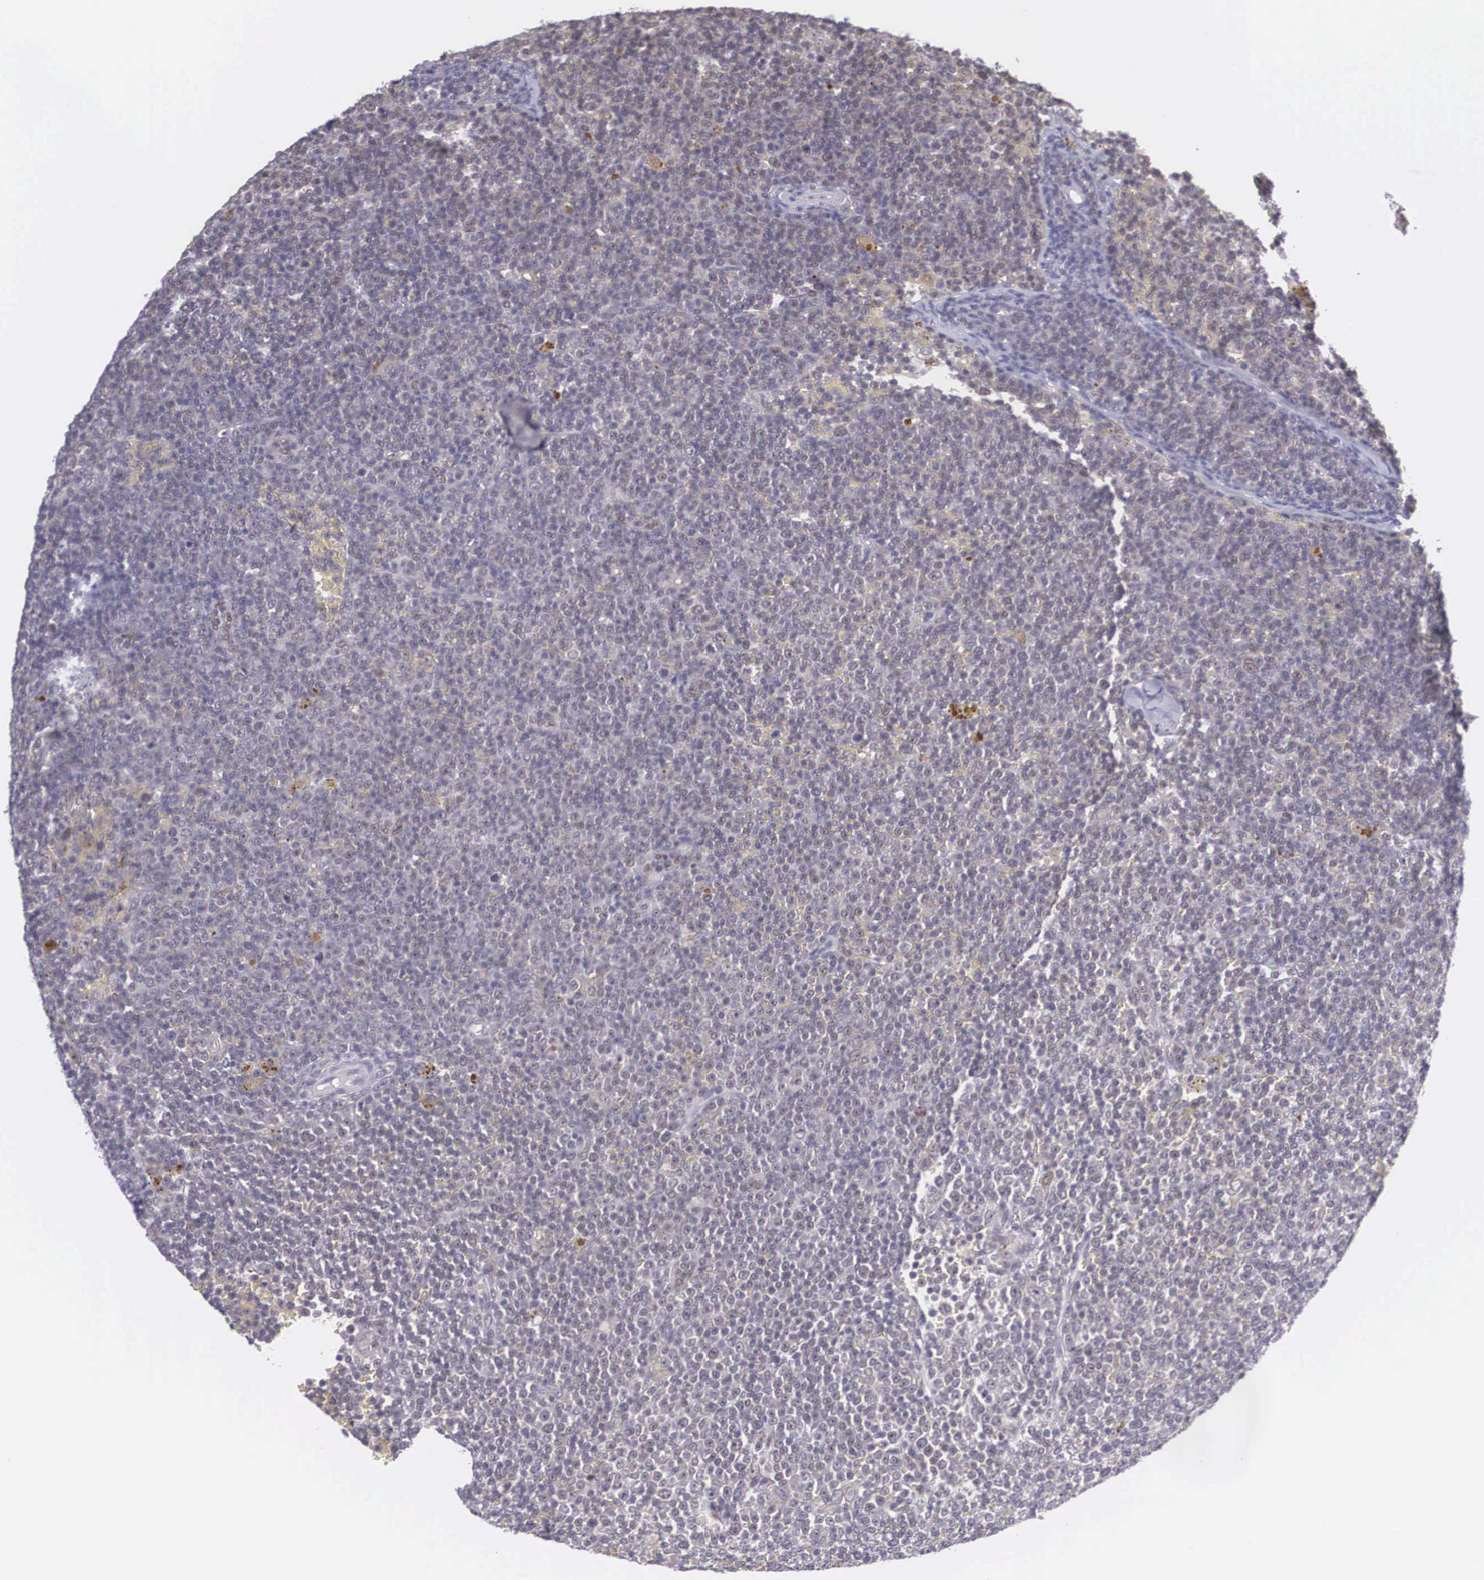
{"staining": {"intensity": "weak", "quantity": "25%-75%", "location": "cytoplasmic/membranous,nuclear"}, "tissue": "lymphoma", "cell_type": "Tumor cells", "image_type": "cancer", "snomed": [{"axis": "morphology", "description": "Malignant lymphoma, non-Hodgkin's type, Low grade"}, {"axis": "topography", "description": "Lymph node"}], "caption": "Immunohistochemistry (IHC) image of neoplastic tissue: human lymphoma stained using immunohistochemistry (IHC) exhibits low levels of weak protein expression localized specifically in the cytoplasmic/membranous and nuclear of tumor cells, appearing as a cytoplasmic/membranous and nuclear brown color.", "gene": "NINL", "patient": {"sex": "male", "age": 50}}